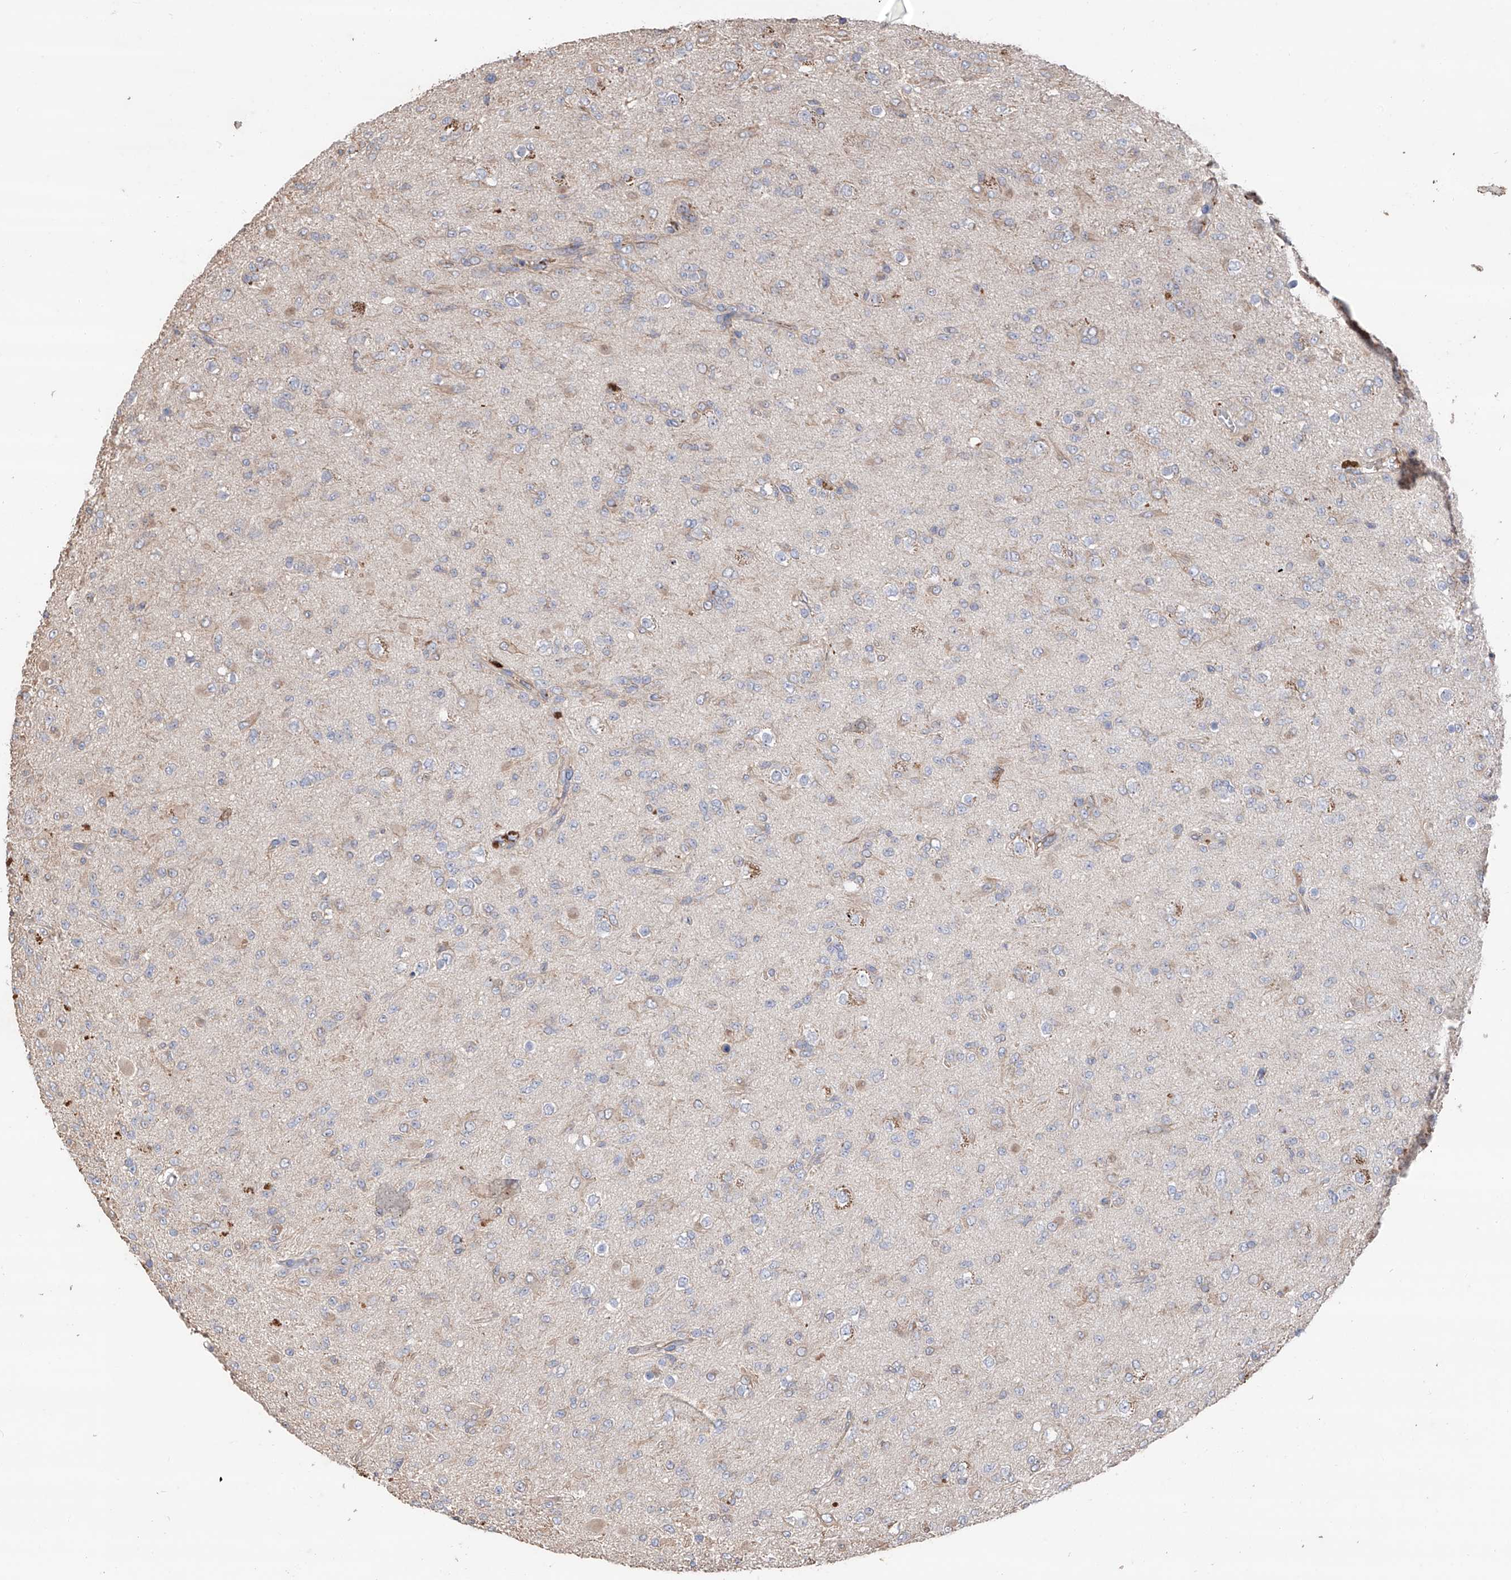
{"staining": {"intensity": "negative", "quantity": "none", "location": "none"}, "tissue": "glioma", "cell_type": "Tumor cells", "image_type": "cancer", "snomed": [{"axis": "morphology", "description": "Glioma, malignant, Low grade"}, {"axis": "topography", "description": "Brain"}], "caption": "High magnification brightfield microscopy of glioma stained with DAB (3,3'-diaminobenzidine) (brown) and counterstained with hematoxylin (blue): tumor cells show no significant expression.", "gene": "EDN1", "patient": {"sex": "male", "age": 65}}